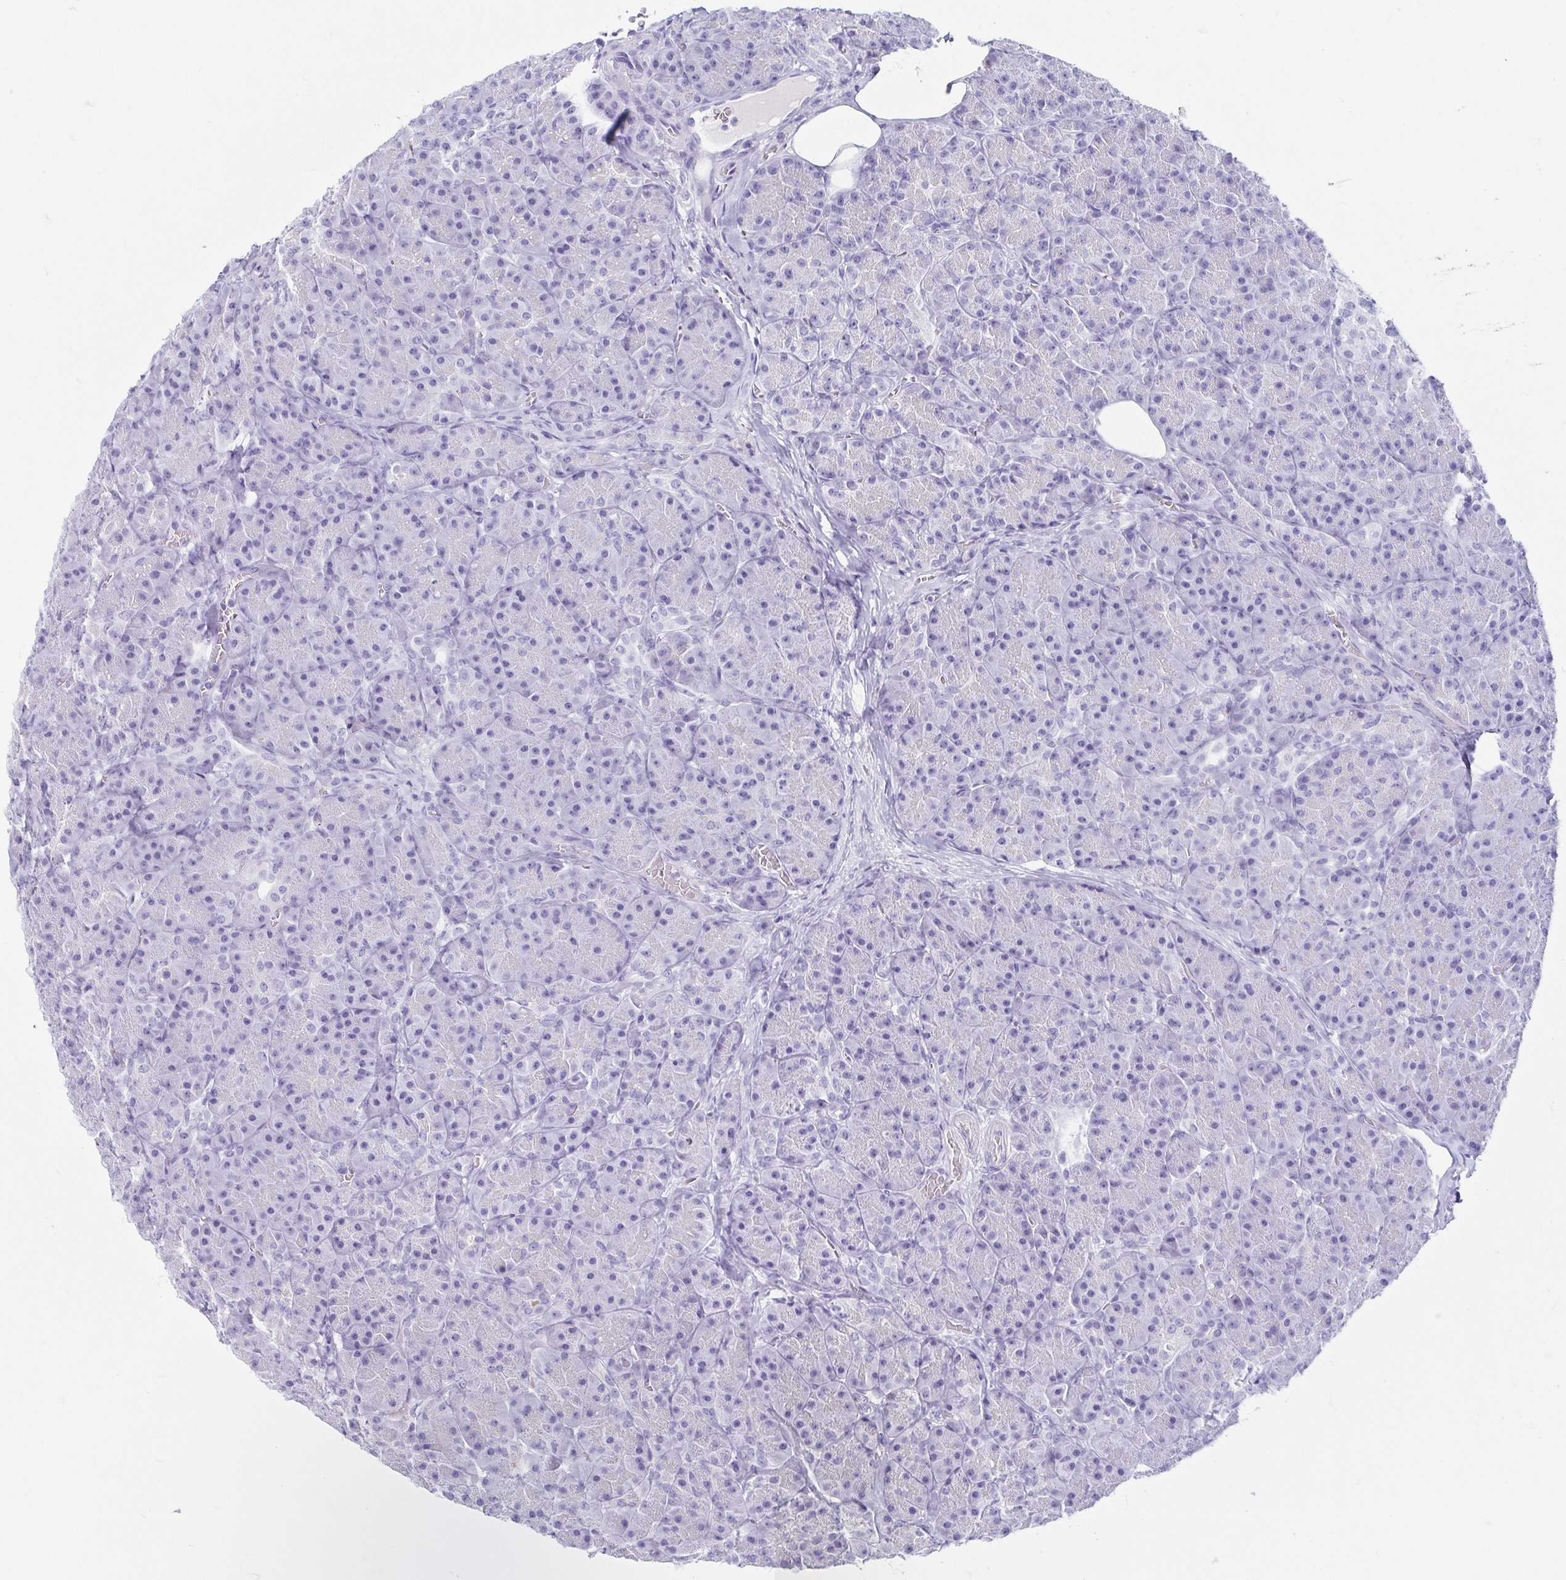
{"staining": {"intensity": "negative", "quantity": "none", "location": "none"}, "tissue": "pancreas", "cell_type": "Exocrine glandular cells", "image_type": "normal", "snomed": [{"axis": "morphology", "description": "Normal tissue, NOS"}, {"axis": "topography", "description": "Pancreas"}], "caption": "High magnification brightfield microscopy of unremarkable pancreas stained with DAB (3,3'-diaminobenzidine) (brown) and counterstained with hematoxylin (blue): exocrine glandular cells show no significant positivity. Brightfield microscopy of immunohistochemistry stained with DAB (3,3'-diaminobenzidine) (brown) and hematoxylin (blue), captured at high magnification.", "gene": "CD164L2", "patient": {"sex": "male", "age": 57}}